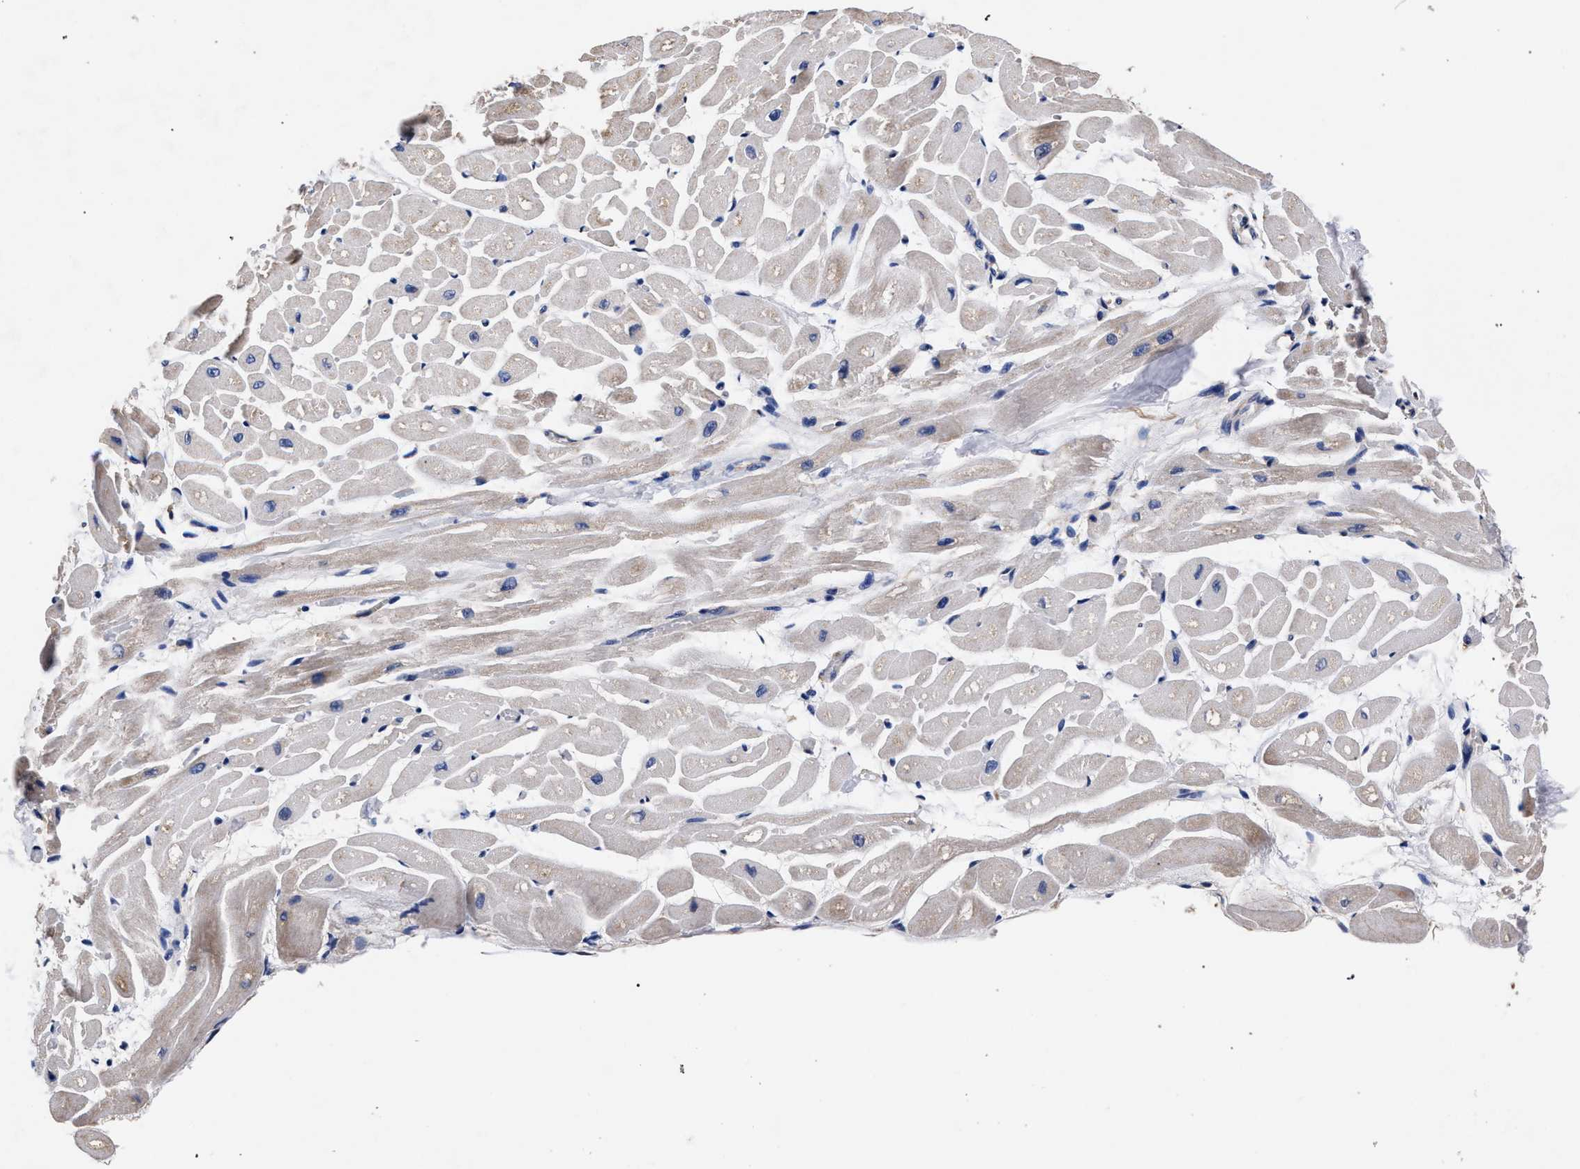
{"staining": {"intensity": "moderate", "quantity": "<25%", "location": "cytoplasmic/membranous"}, "tissue": "heart muscle", "cell_type": "Cardiomyocytes", "image_type": "normal", "snomed": [{"axis": "morphology", "description": "Normal tissue, NOS"}, {"axis": "topography", "description": "Heart"}], "caption": "Protein staining of normal heart muscle displays moderate cytoplasmic/membranous positivity in approximately <25% of cardiomyocytes. (Brightfield microscopy of DAB IHC at high magnification).", "gene": "CFAP95", "patient": {"sex": "male", "age": 45}}